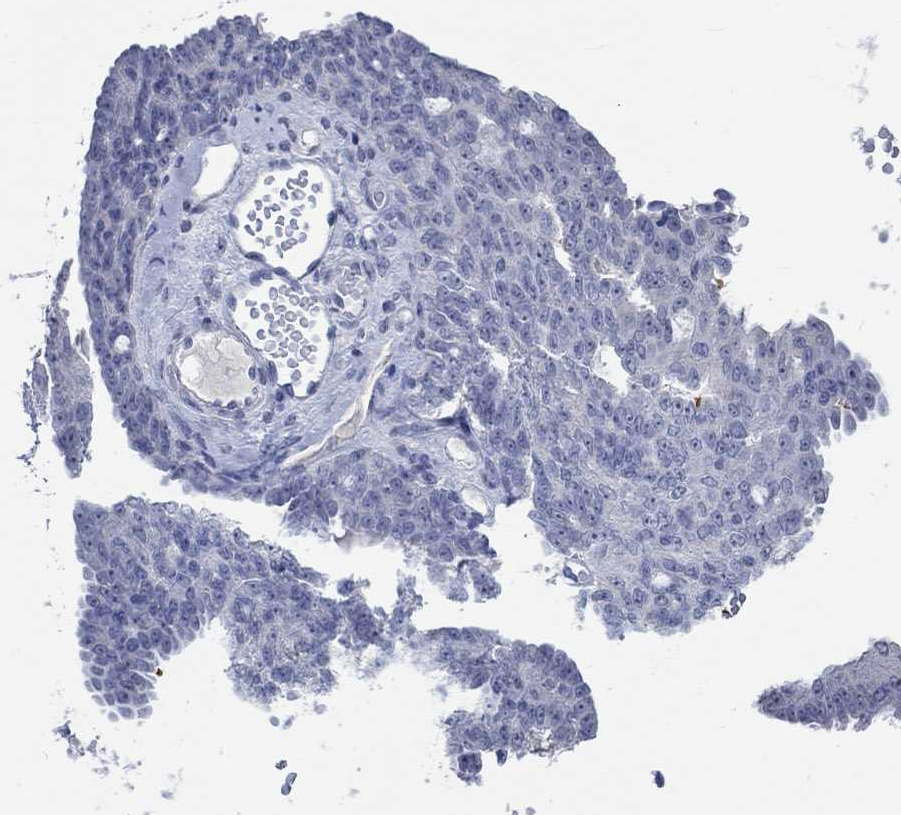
{"staining": {"intensity": "negative", "quantity": "none", "location": "none"}, "tissue": "ovarian cancer", "cell_type": "Tumor cells", "image_type": "cancer", "snomed": [{"axis": "morphology", "description": "Cystadenocarcinoma, serous, NOS"}, {"axis": "topography", "description": "Ovary"}], "caption": "This is an immunohistochemistry (IHC) histopathology image of ovarian cancer. There is no expression in tumor cells.", "gene": "C4orf47", "patient": {"sex": "female", "age": 71}}